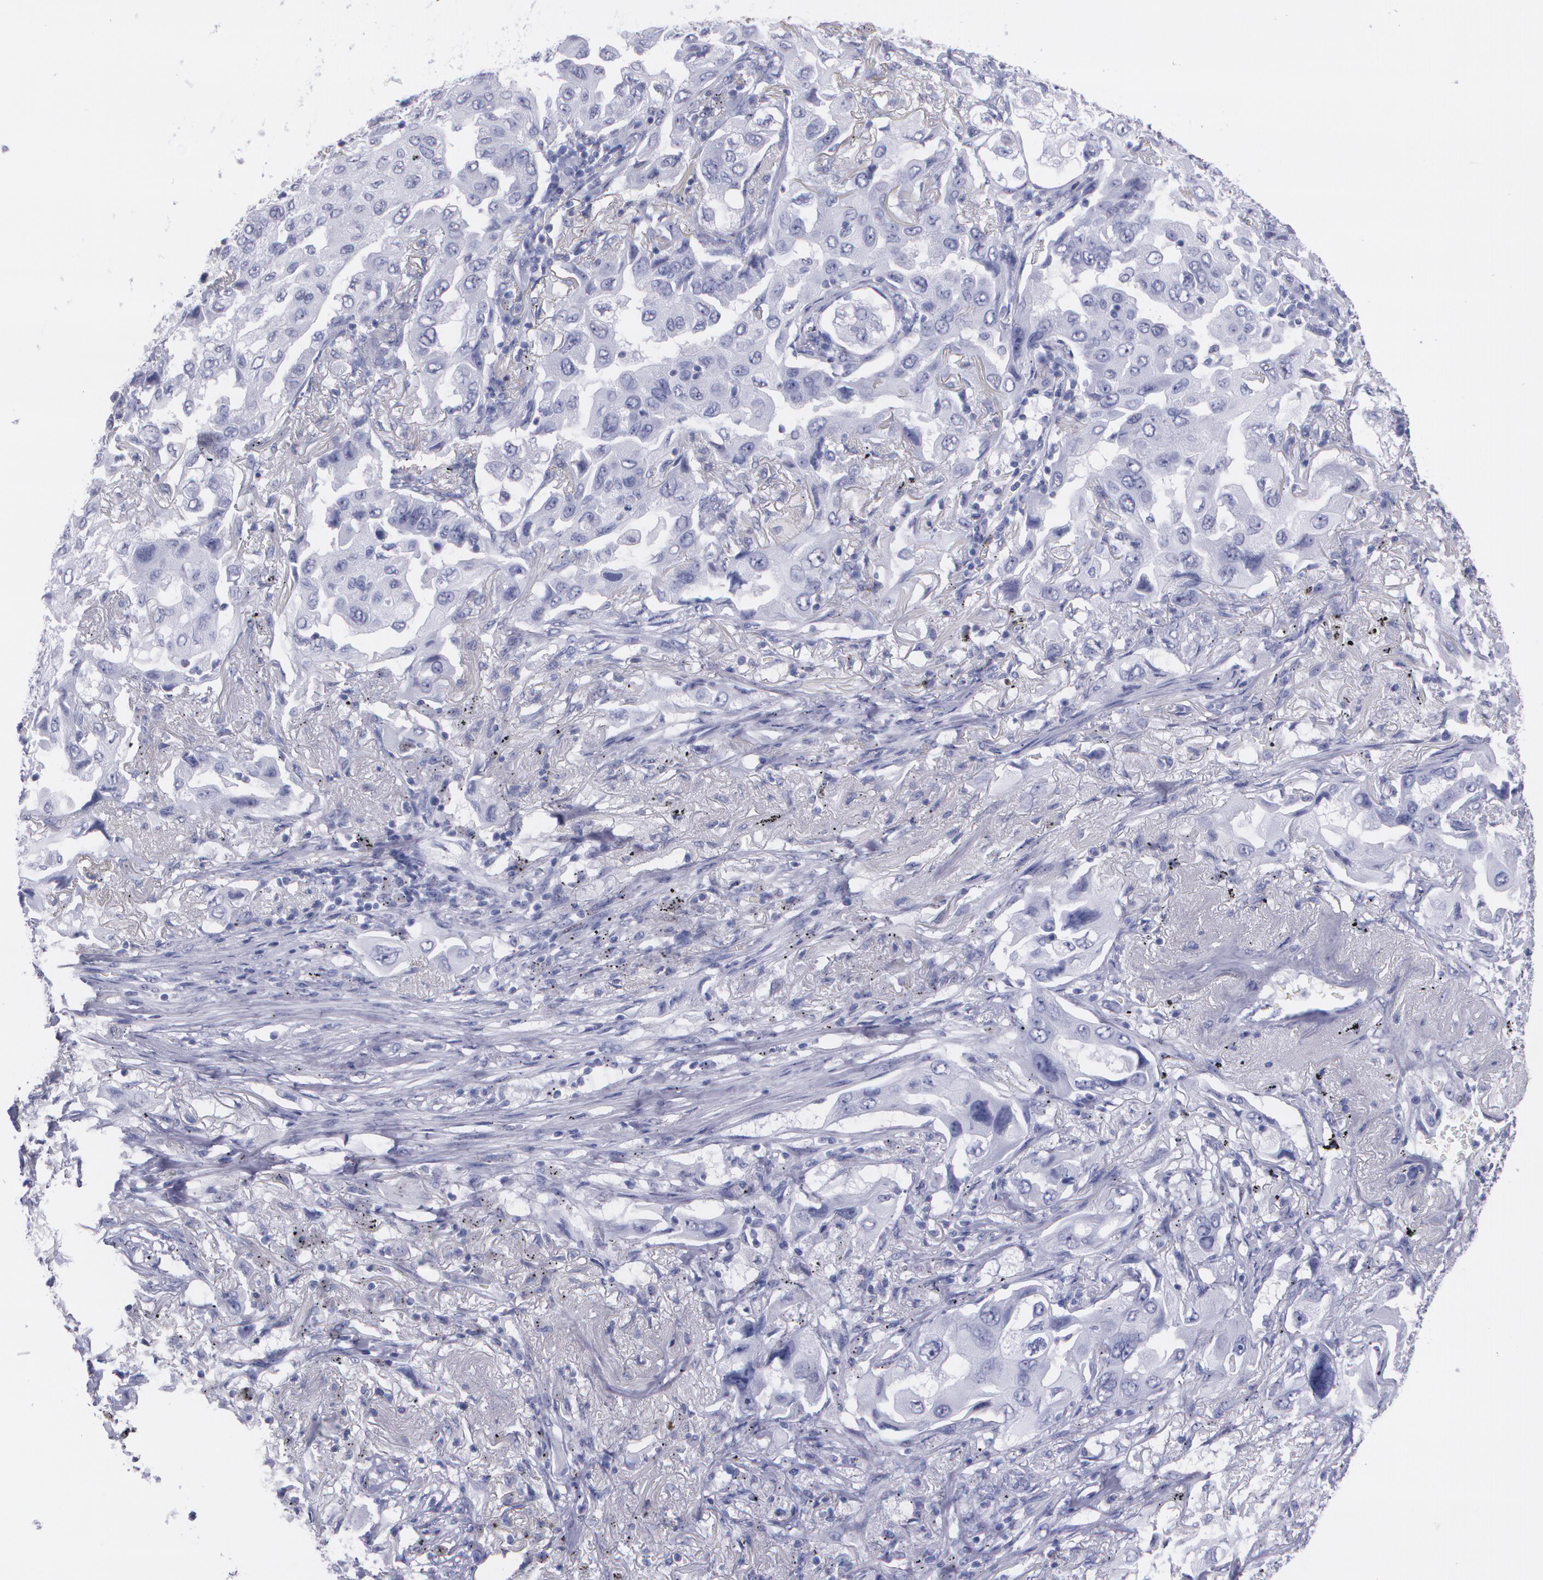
{"staining": {"intensity": "negative", "quantity": "none", "location": "none"}, "tissue": "lung cancer", "cell_type": "Tumor cells", "image_type": "cancer", "snomed": [{"axis": "morphology", "description": "Adenocarcinoma, NOS"}, {"axis": "topography", "description": "Lung"}], "caption": "A high-resolution photomicrograph shows immunohistochemistry (IHC) staining of adenocarcinoma (lung), which exhibits no significant staining in tumor cells.", "gene": "TP53", "patient": {"sex": "female", "age": 65}}